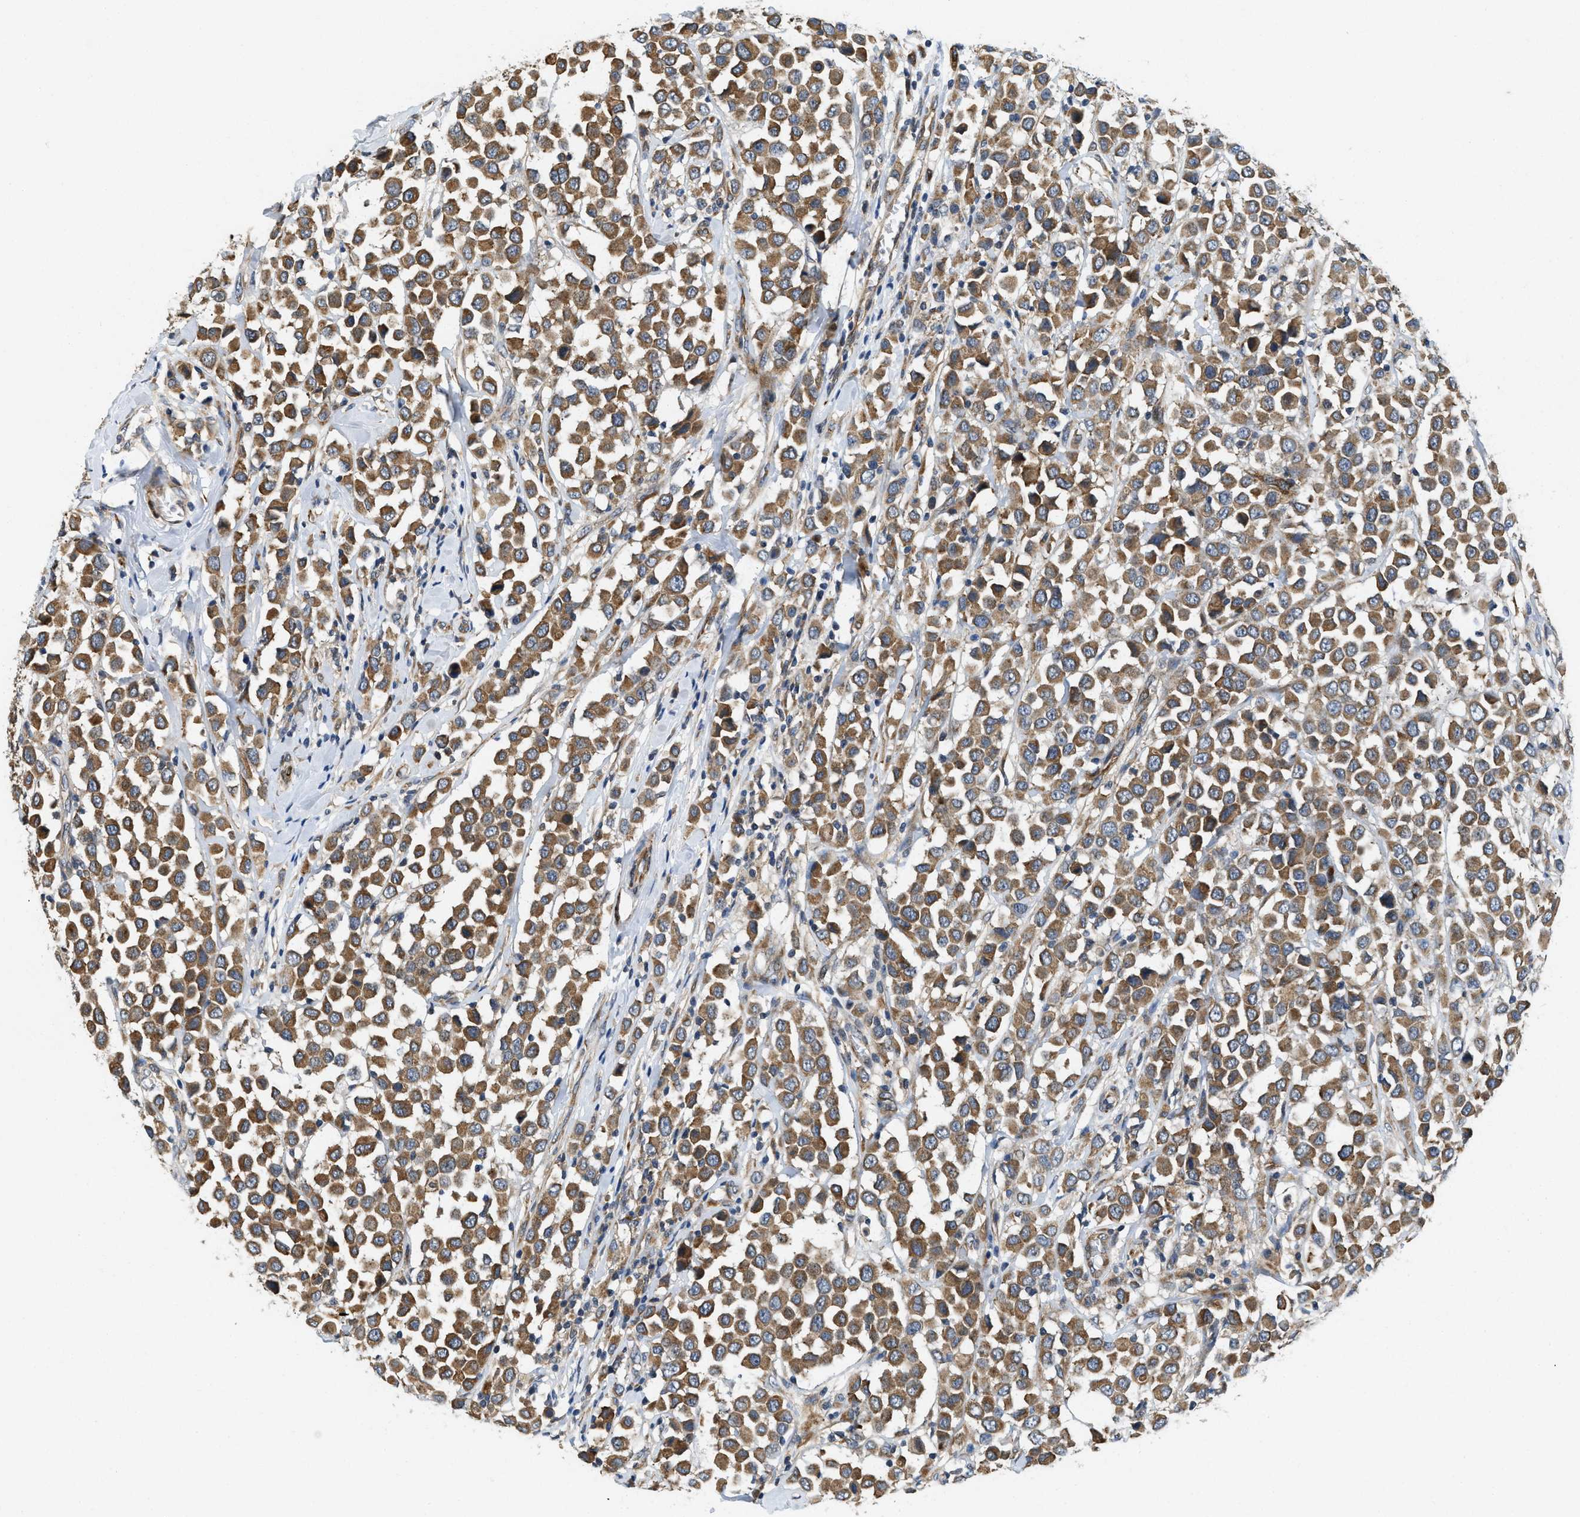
{"staining": {"intensity": "moderate", "quantity": ">75%", "location": "cytoplasmic/membranous"}, "tissue": "breast cancer", "cell_type": "Tumor cells", "image_type": "cancer", "snomed": [{"axis": "morphology", "description": "Duct carcinoma"}, {"axis": "topography", "description": "Breast"}], "caption": "Breast cancer stained with a protein marker displays moderate staining in tumor cells.", "gene": "ZNF599", "patient": {"sex": "female", "age": 61}}